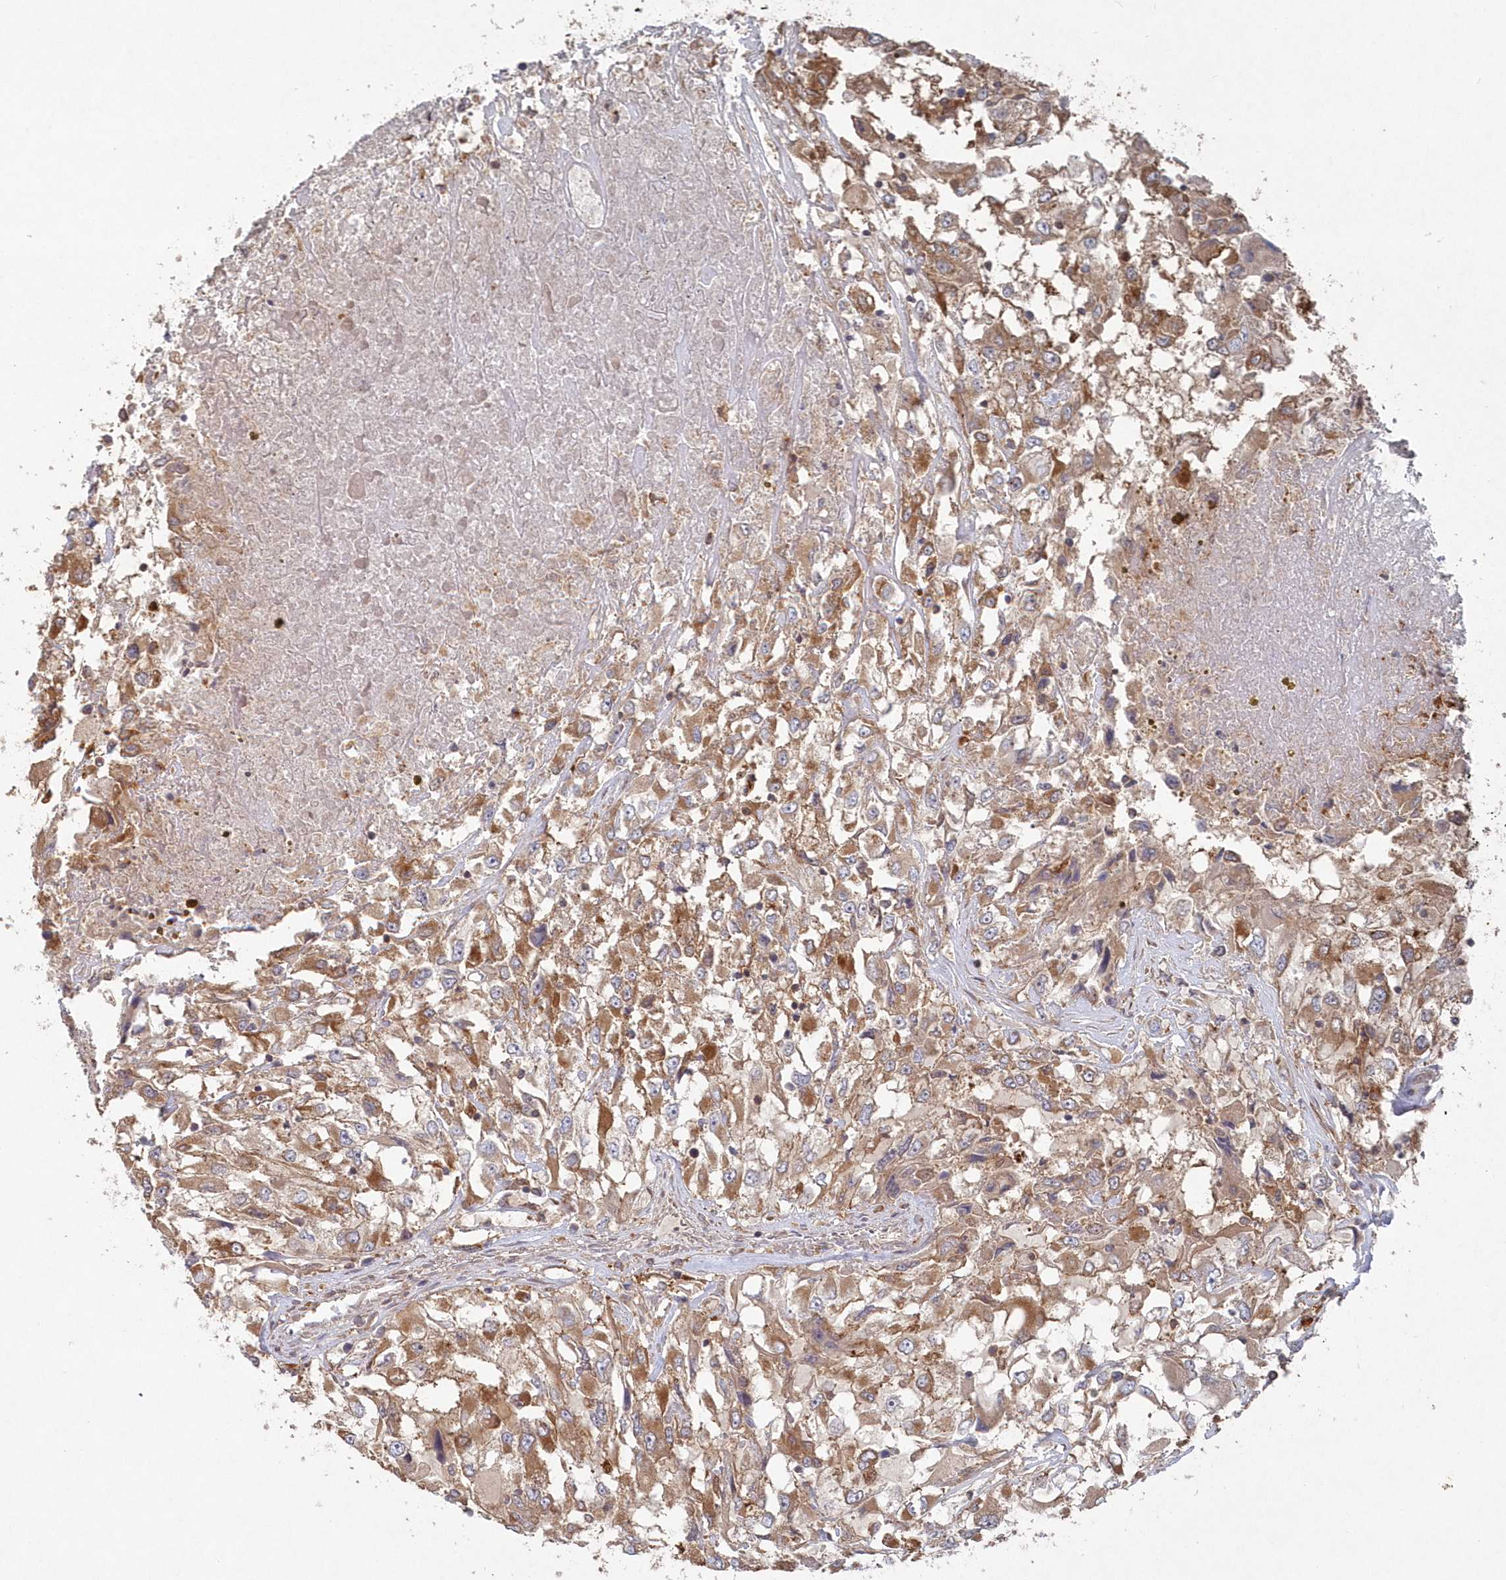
{"staining": {"intensity": "moderate", "quantity": ">75%", "location": "cytoplasmic/membranous"}, "tissue": "renal cancer", "cell_type": "Tumor cells", "image_type": "cancer", "snomed": [{"axis": "morphology", "description": "Adenocarcinoma, NOS"}, {"axis": "topography", "description": "Kidney"}], "caption": "Immunohistochemistry (DAB) staining of renal cancer (adenocarcinoma) demonstrates moderate cytoplasmic/membranous protein staining in approximately >75% of tumor cells.", "gene": "ASNSD1", "patient": {"sex": "female", "age": 52}}